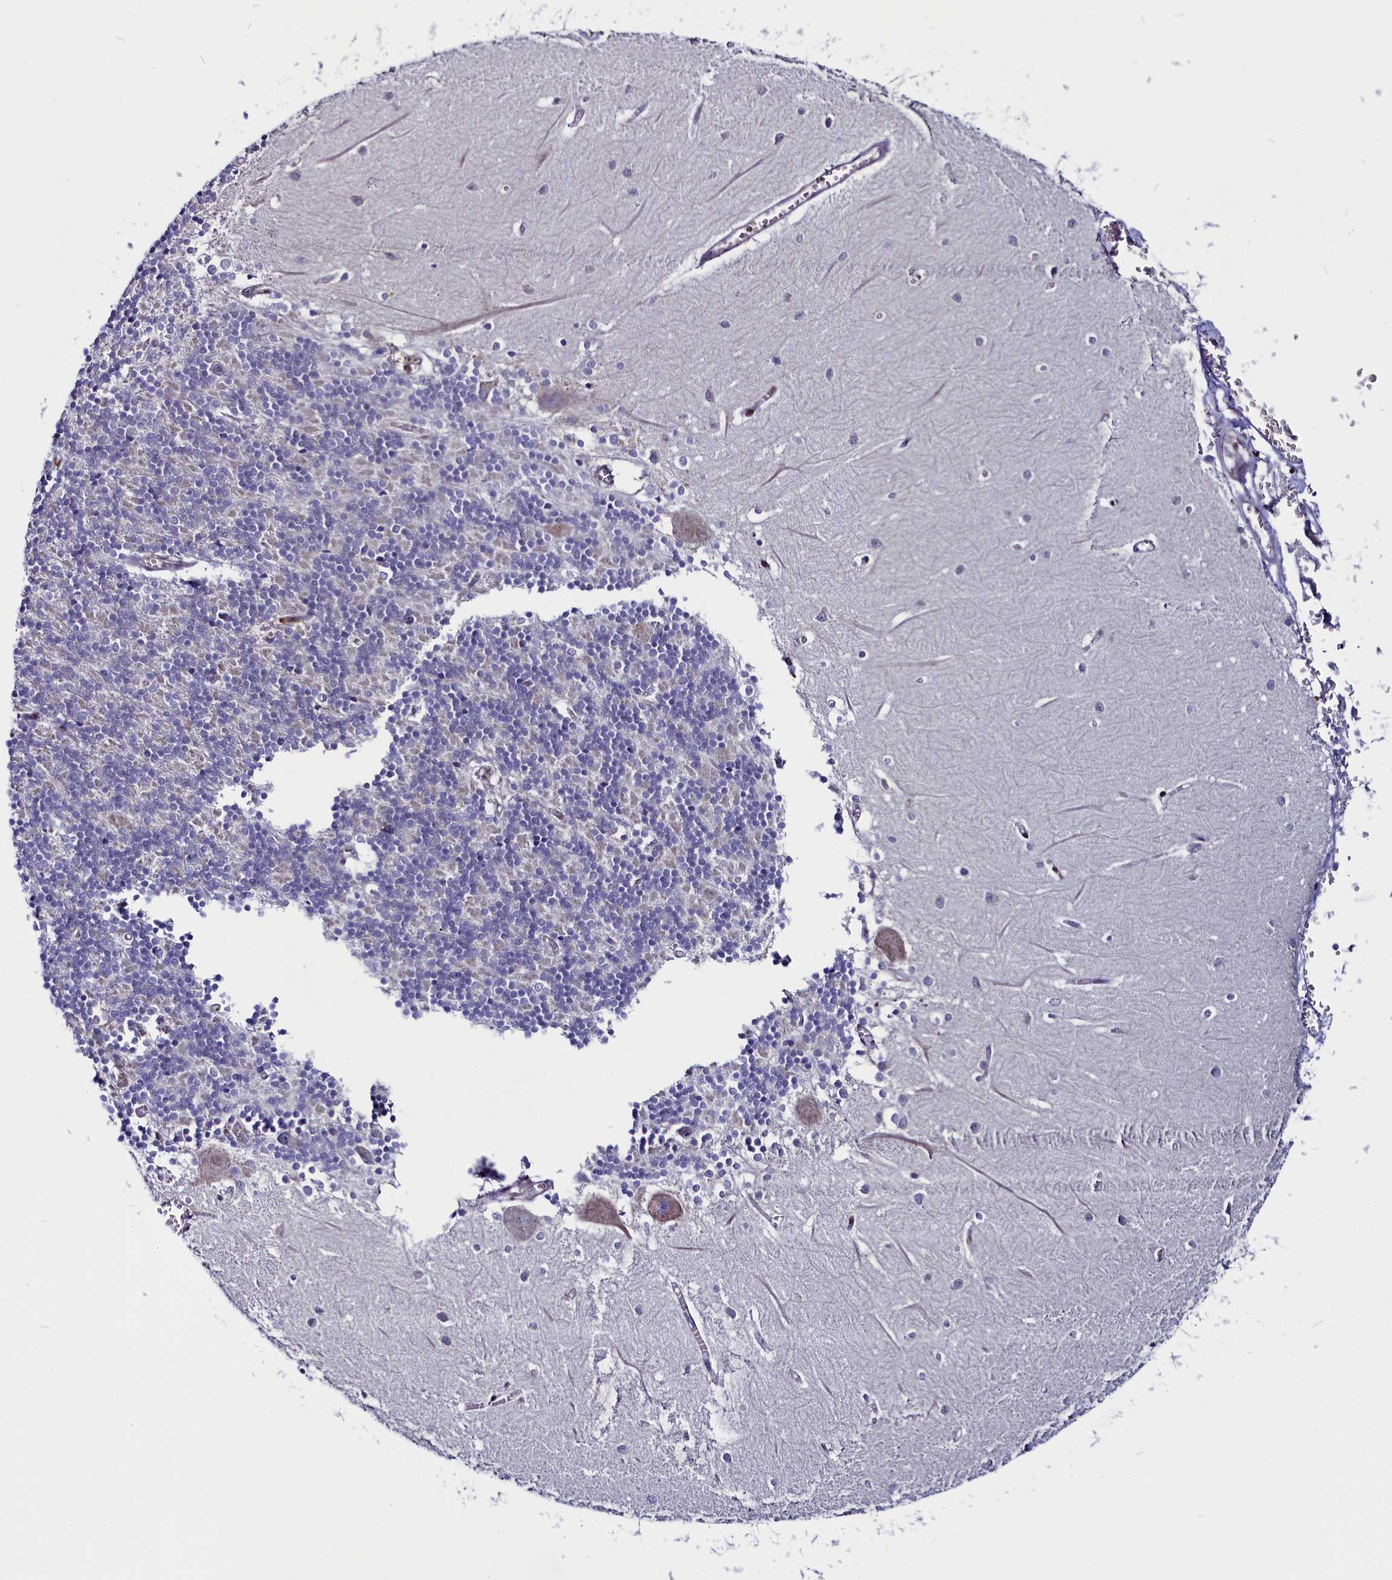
{"staining": {"intensity": "negative", "quantity": "none", "location": "none"}, "tissue": "cerebellum", "cell_type": "Cells in granular layer", "image_type": "normal", "snomed": [{"axis": "morphology", "description": "Normal tissue, NOS"}, {"axis": "topography", "description": "Cerebellum"}], "caption": "Protein analysis of normal cerebellum displays no significant staining in cells in granular layer. The staining was performed using DAB to visualize the protein expression in brown, while the nuclei were stained in blue with hematoxylin (Magnification: 20x).", "gene": "CIAPIN1", "patient": {"sex": "male", "age": 37}}